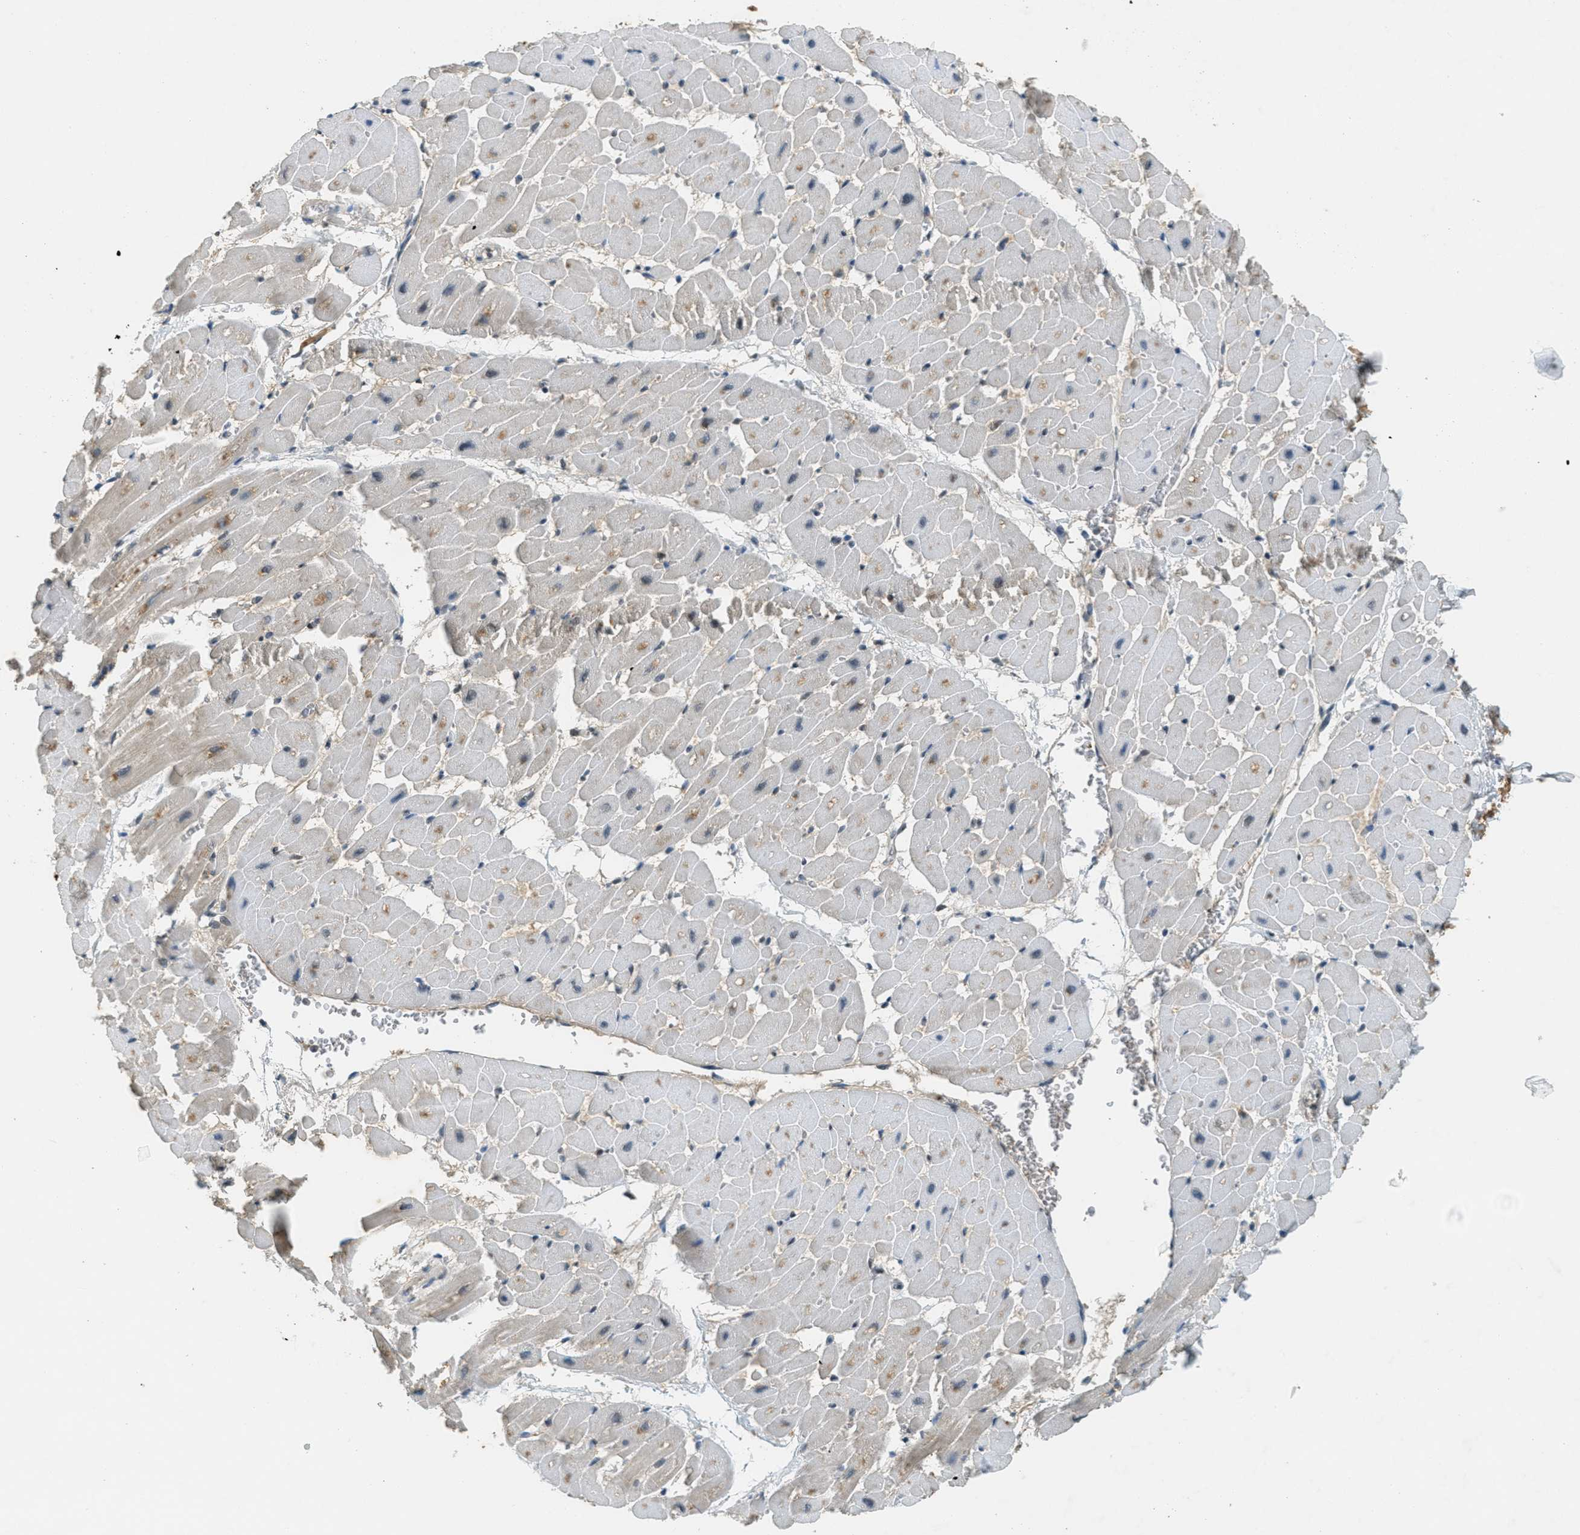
{"staining": {"intensity": "weak", "quantity": "<25%", "location": "cytoplasmic/membranous"}, "tissue": "heart muscle", "cell_type": "Cardiomyocytes", "image_type": "normal", "snomed": [{"axis": "morphology", "description": "Normal tissue, NOS"}, {"axis": "topography", "description": "Heart"}], "caption": "Protein analysis of benign heart muscle demonstrates no significant staining in cardiomyocytes.", "gene": "TCF20", "patient": {"sex": "male", "age": 45}}